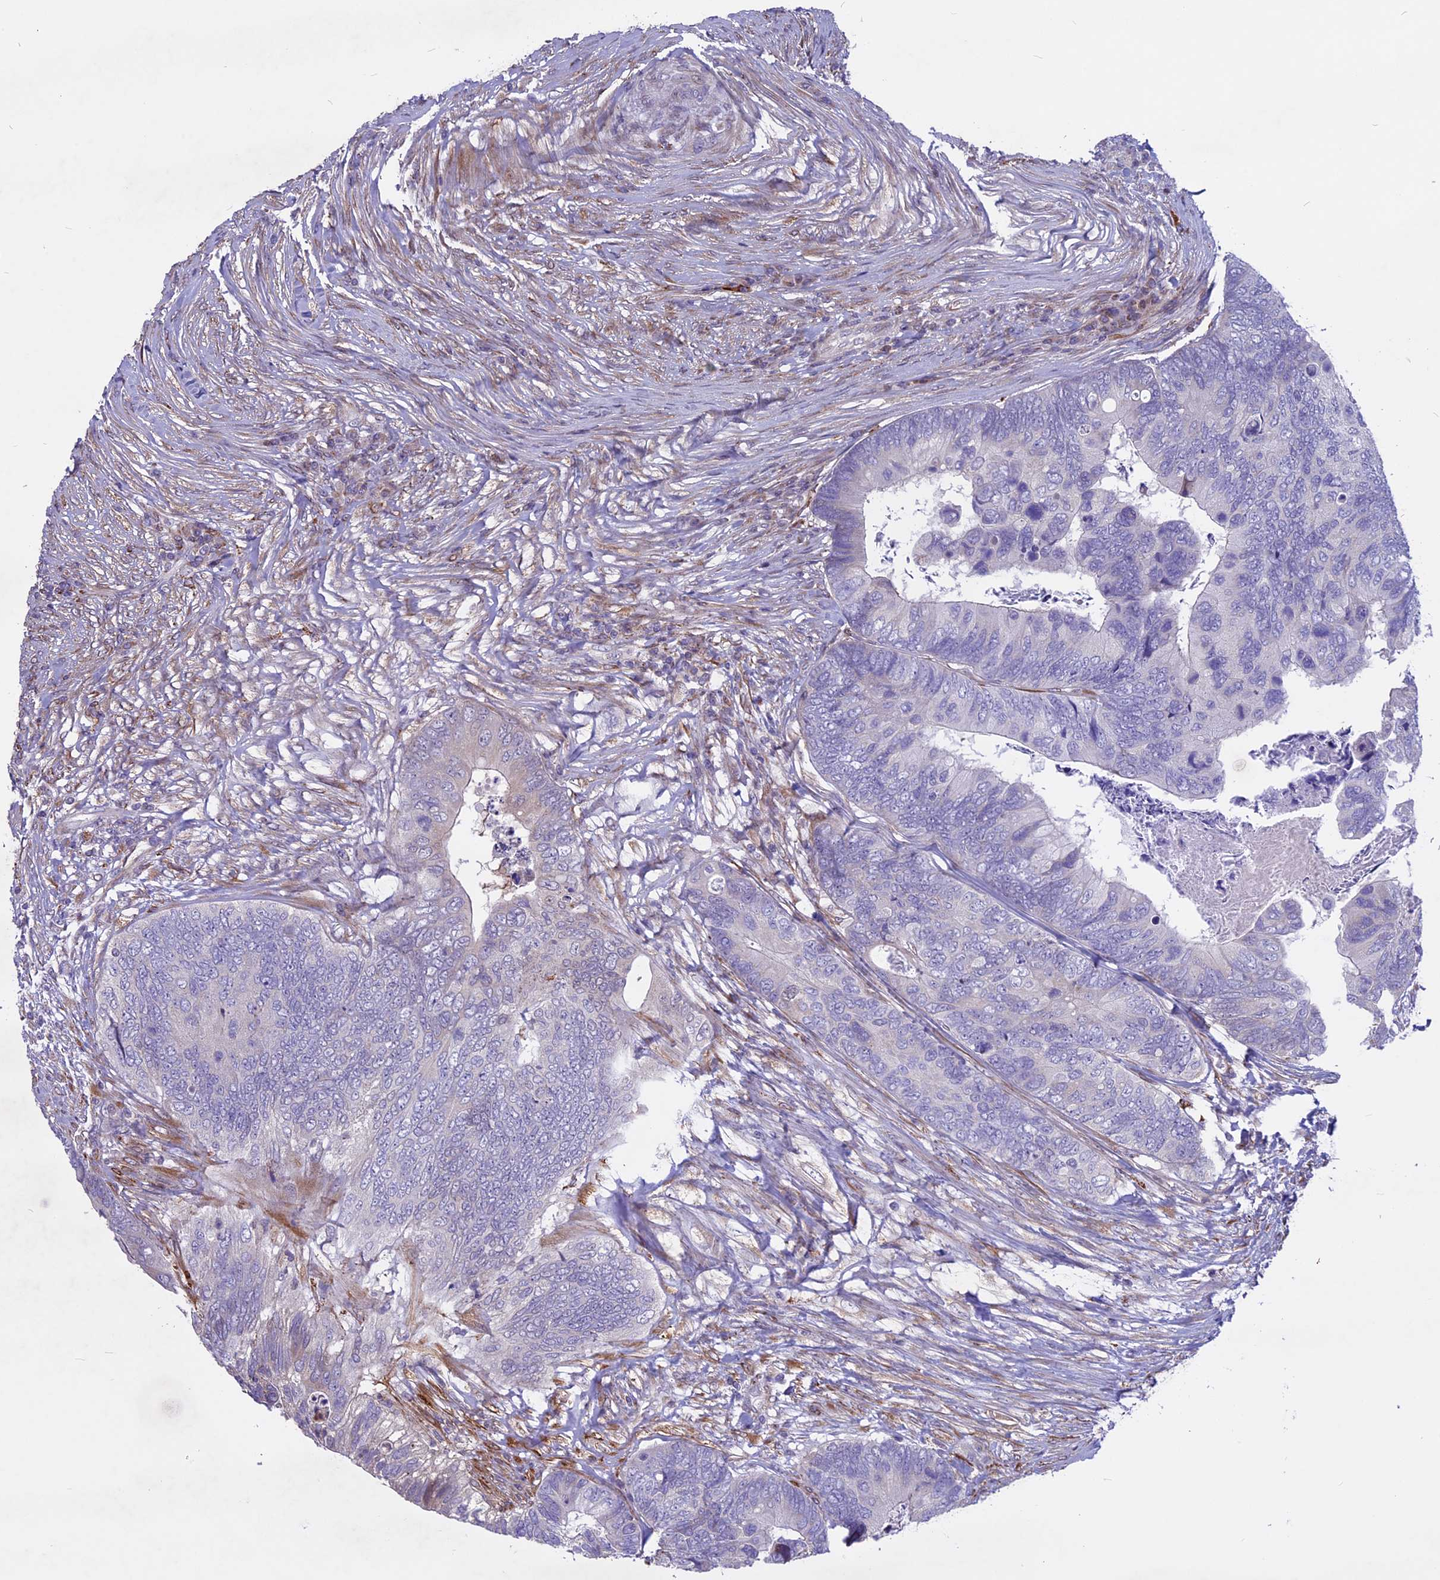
{"staining": {"intensity": "negative", "quantity": "none", "location": "none"}, "tissue": "colorectal cancer", "cell_type": "Tumor cells", "image_type": "cancer", "snomed": [{"axis": "morphology", "description": "Adenocarcinoma, NOS"}, {"axis": "topography", "description": "Colon"}], "caption": "Adenocarcinoma (colorectal) was stained to show a protein in brown. There is no significant positivity in tumor cells. The staining was performed using DAB to visualize the protein expression in brown, while the nuclei were stained in blue with hematoxylin (Magnification: 20x).", "gene": "MIEF2", "patient": {"sex": "female", "age": 67}}